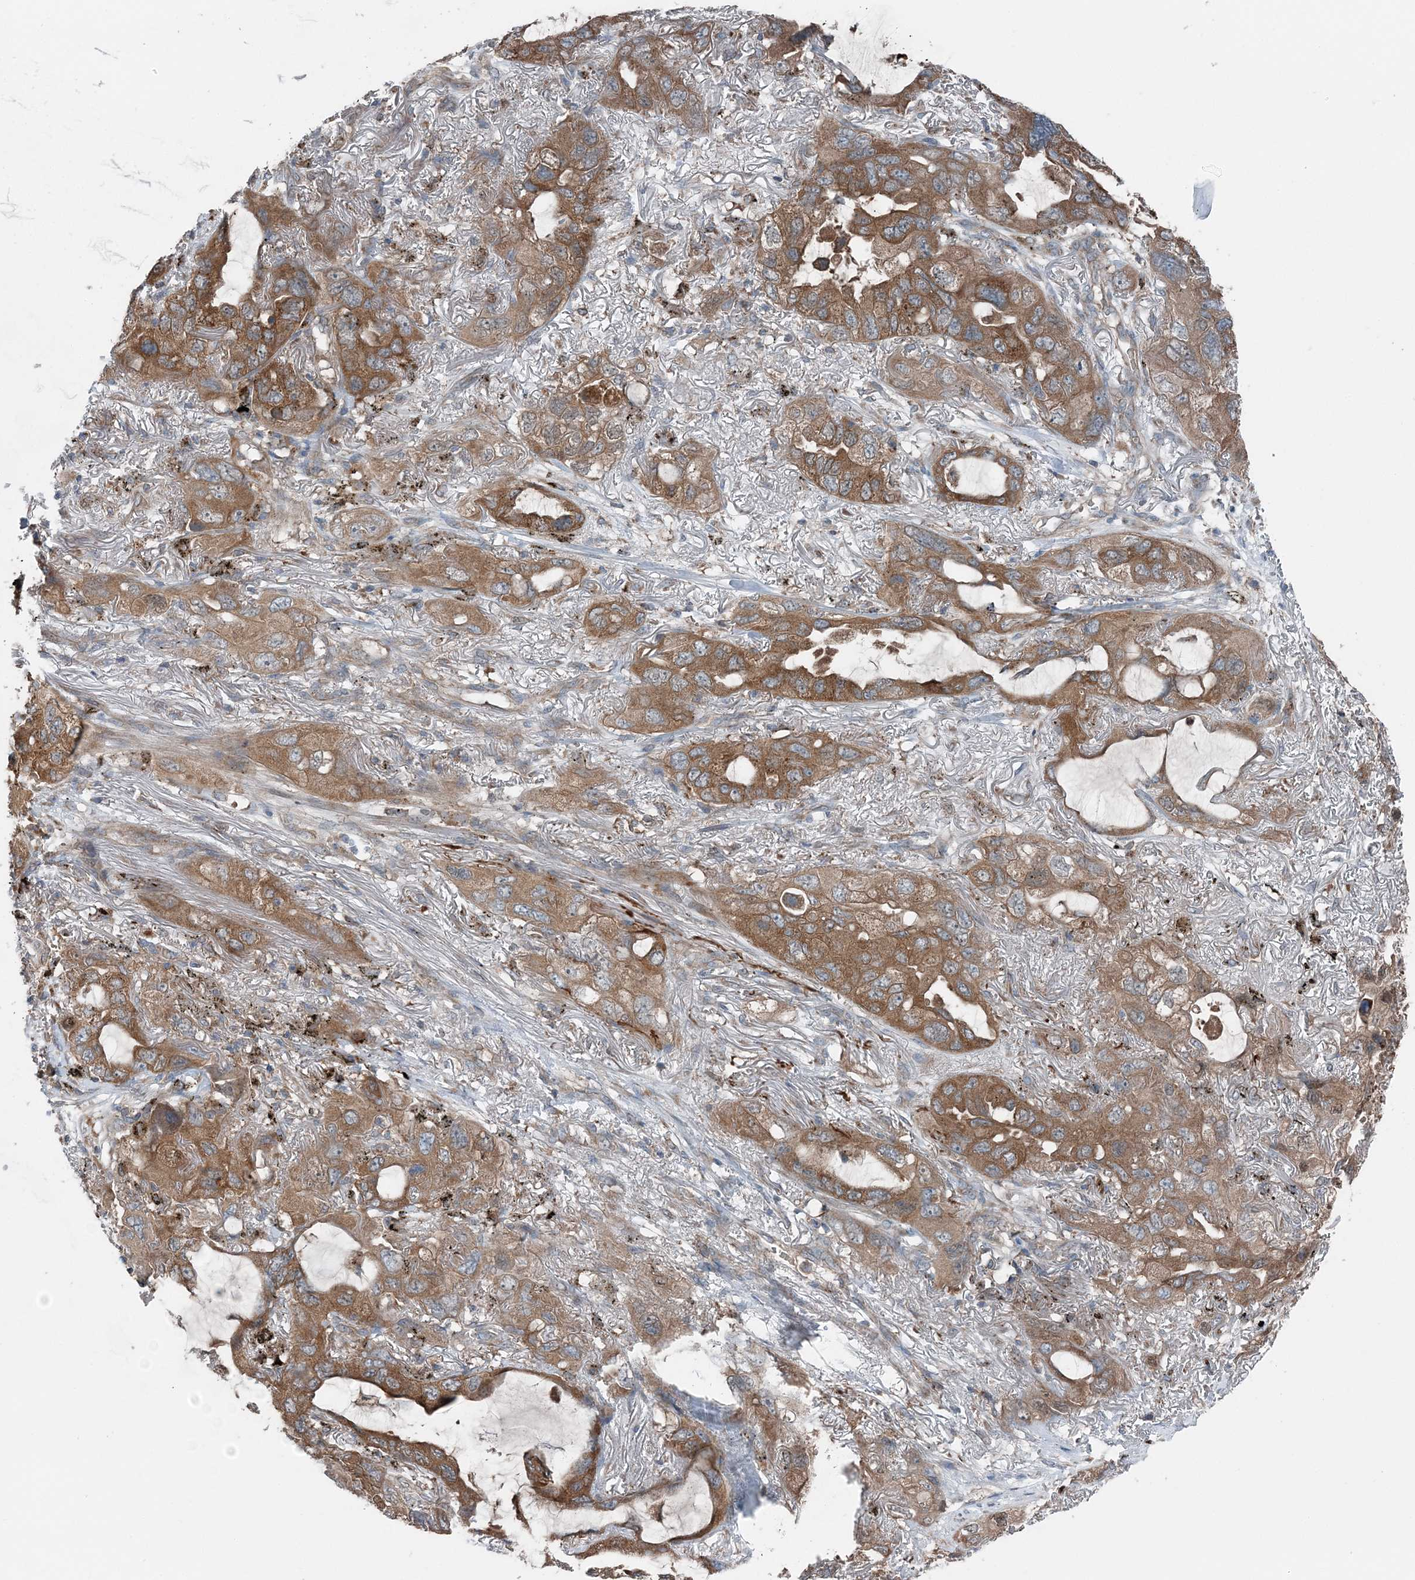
{"staining": {"intensity": "moderate", "quantity": ">75%", "location": "cytoplasmic/membranous"}, "tissue": "lung cancer", "cell_type": "Tumor cells", "image_type": "cancer", "snomed": [{"axis": "morphology", "description": "Squamous cell carcinoma, NOS"}, {"axis": "topography", "description": "Lung"}], "caption": "Protein expression analysis of lung squamous cell carcinoma exhibits moderate cytoplasmic/membranous expression in approximately >75% of tumor cells.", "gene": "ASNSD1", "patient": {"sex": "female", "age": 73}}